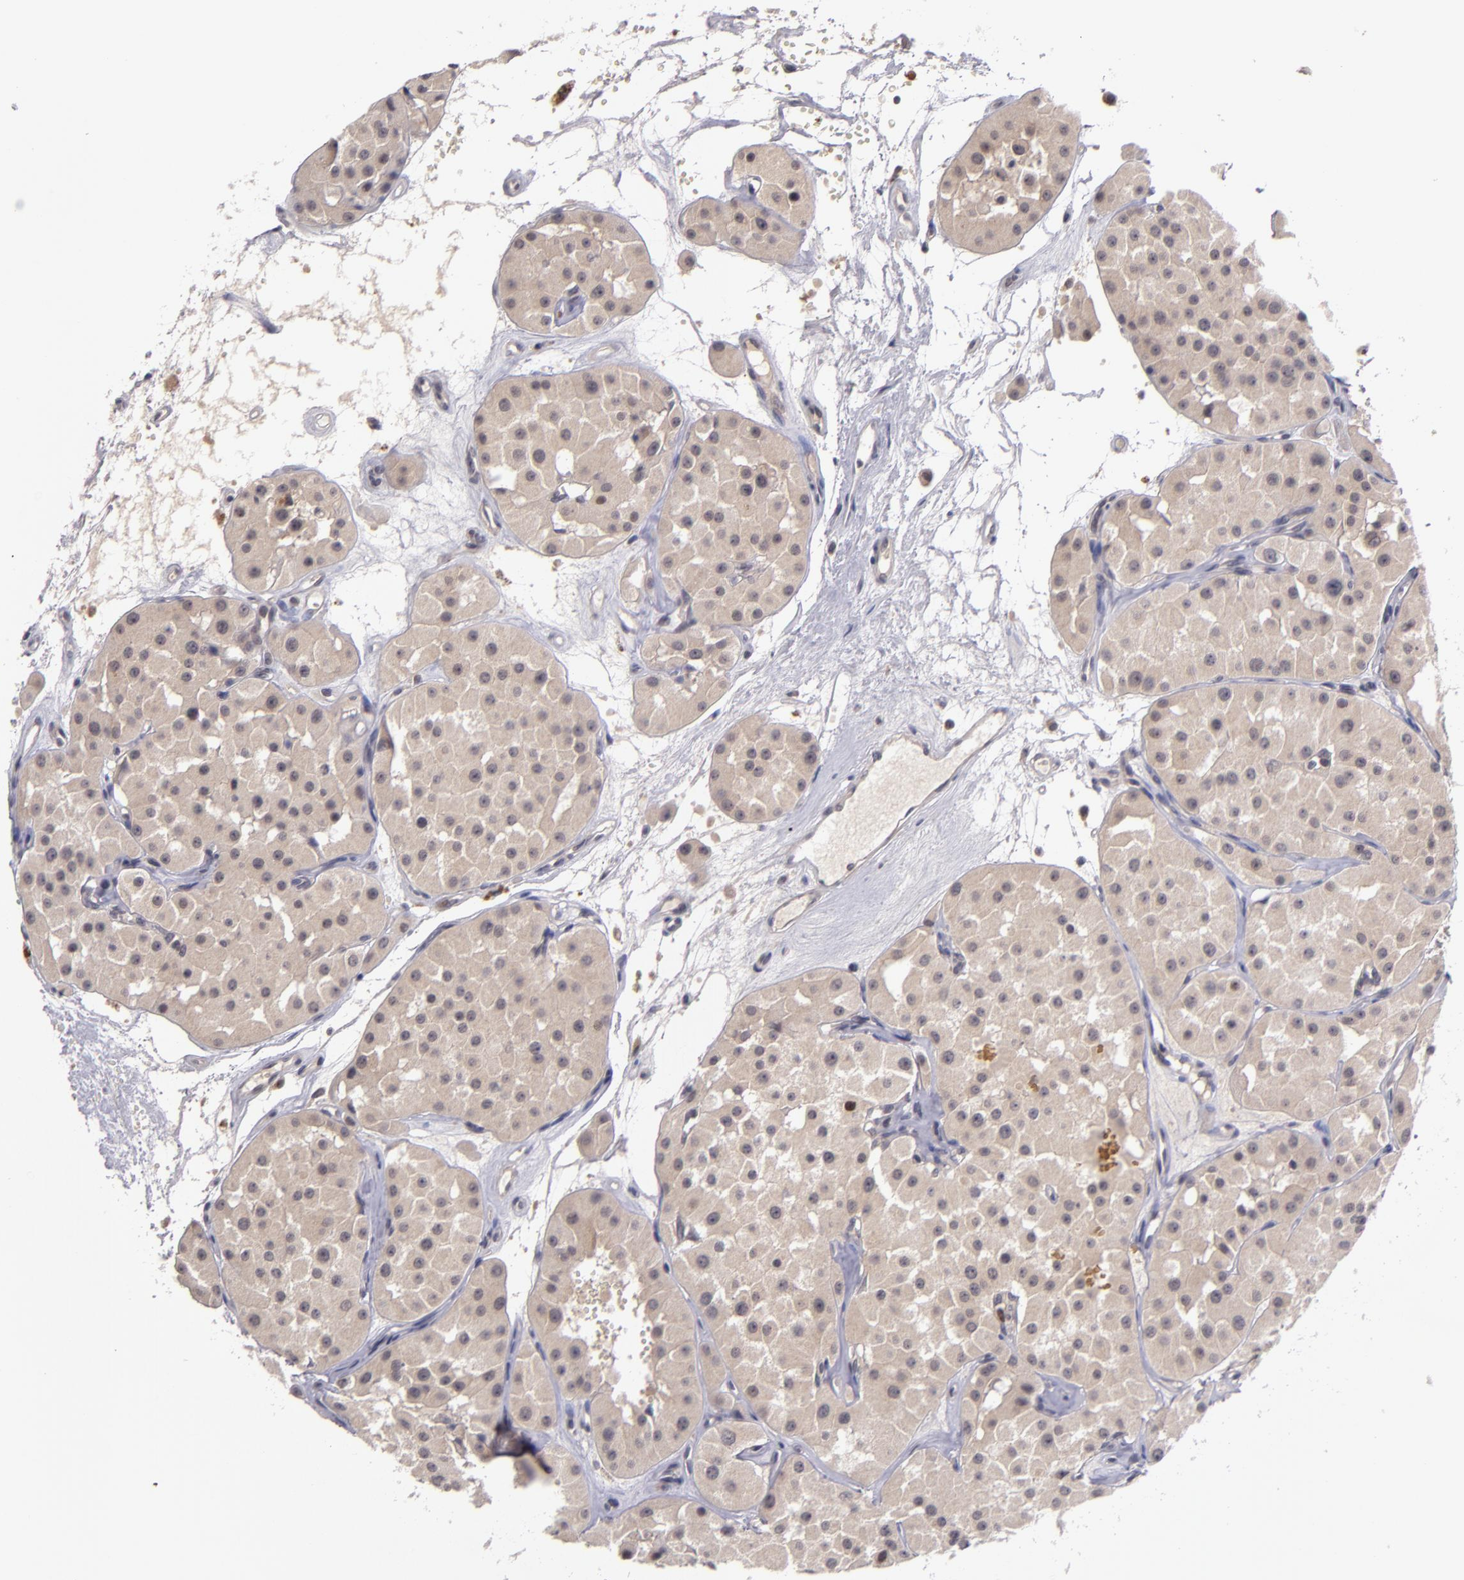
{"staining": {"intensity": "weak", "quantity": "<25%", "location": "nuclear"}, "tissue": "renal cancer", "cell_type": "Tumor cells", "image_type": "cancer", "snomed": [{"axis": "morphology", "description": "Adenocarcinoma, uncertain malignant potential"}, {"axis": "topography", "description": "Kidney"}], "caption": "Human renal adenocarcinoma,  uncertain malignant potential stained for a protein using IHC exhibits no positivity in tumor cells.", "gene": "CDC7", "patient": {"sex": "male", "age": 63}}